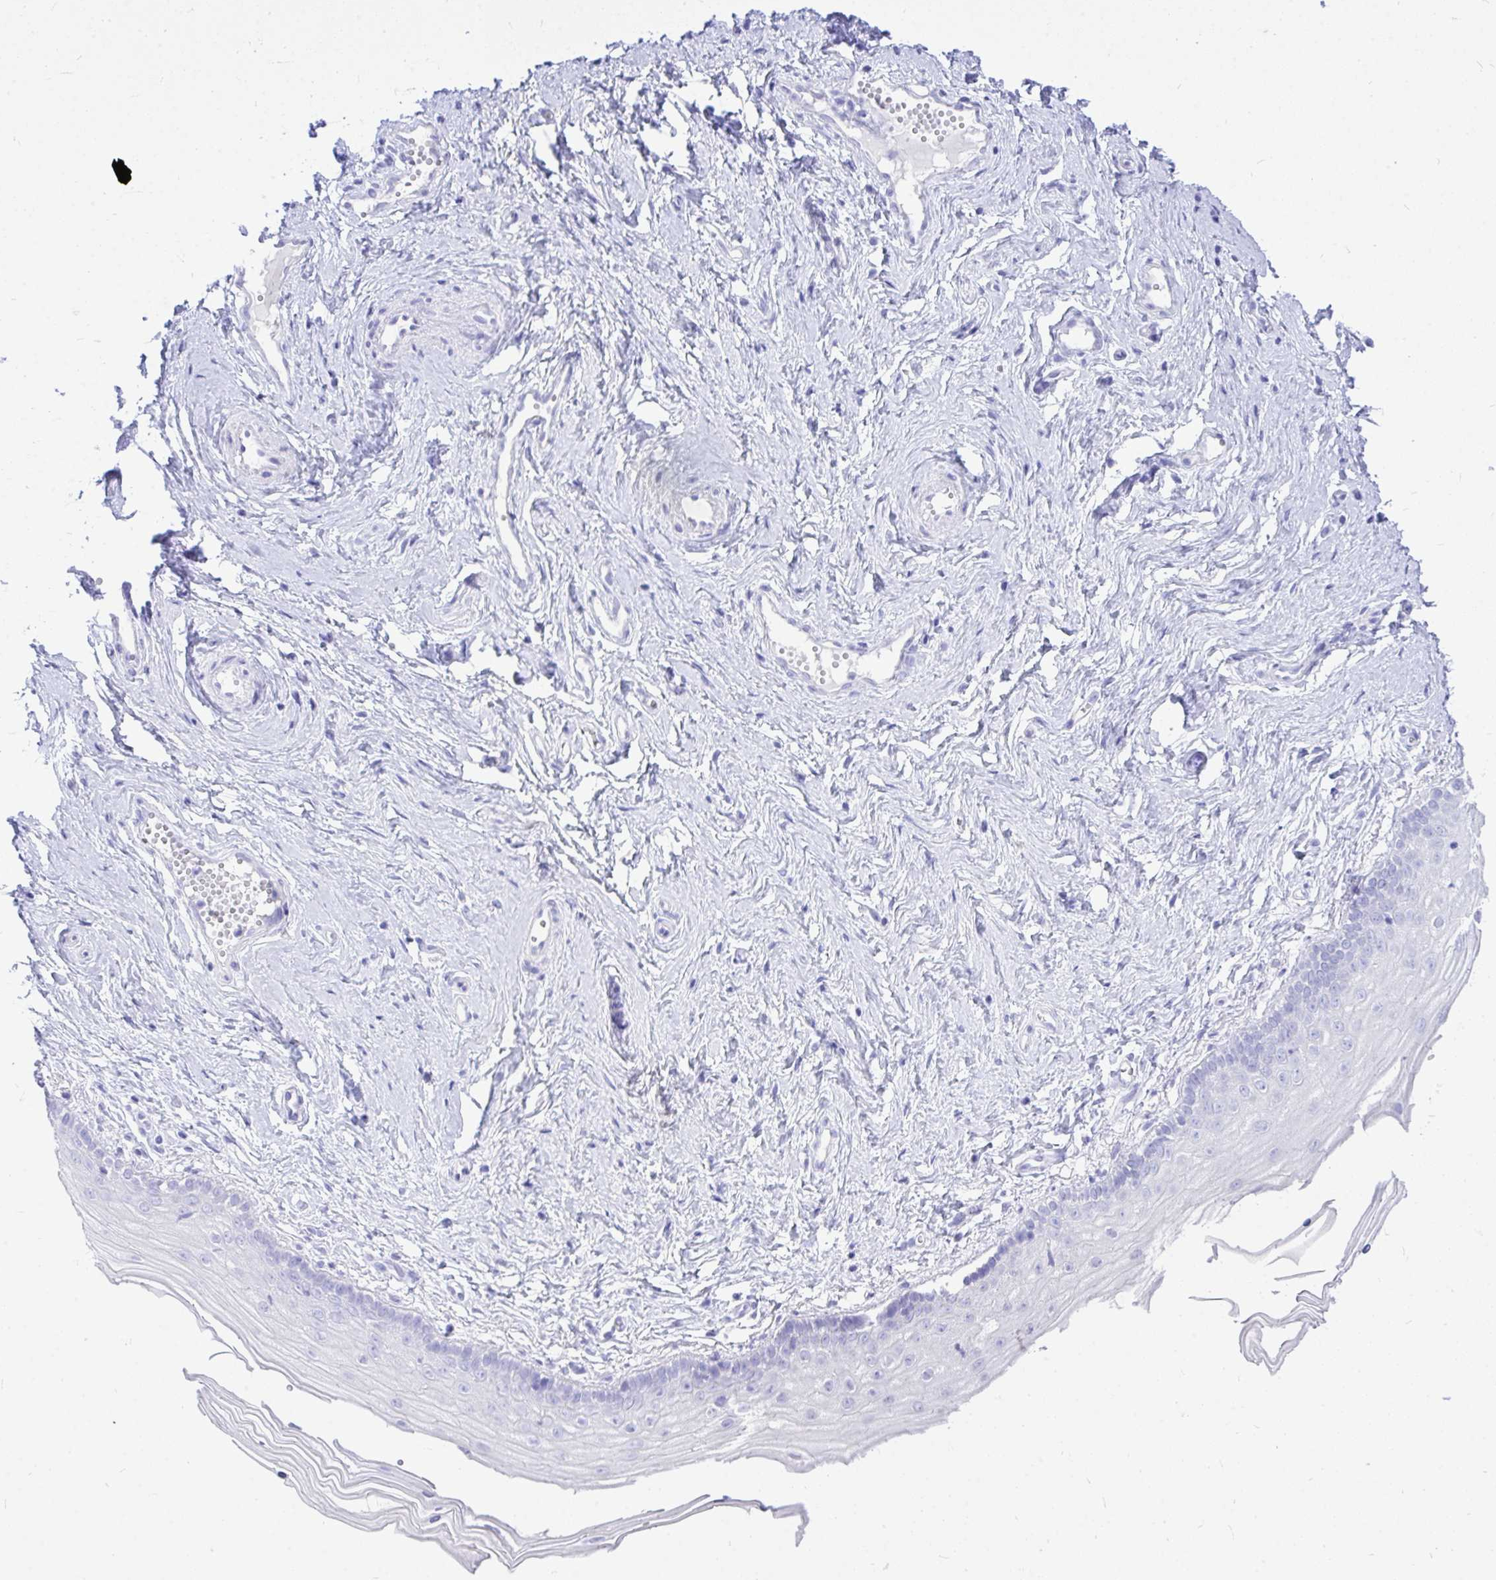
{"staining": {"intensity": "negative", "quantity": "none", "location": "none"}, "tissue": "vagina", "cell_type": "Squamous epithelial cells", "image_type": "normal", "snomed": [{"axis": "morphology", "description": "Normal tissue, NOS"}, {"axis": "topography", "description": "Vagina"}], "caption": "High magnification brightfield microscopy of normal vagina stained with DAB (3,3'-diaminobenzidine) (brown) and counterstained with hematoxylin (blue): squamous epithelial cells show no significant expression. (DAB (3,3'-diaminobenzidine) immunohistochemistry visualized using brightfield microscopy, high magnification).", "gene": "MON1A", "patient": {"sex": "female", "age": 38}}